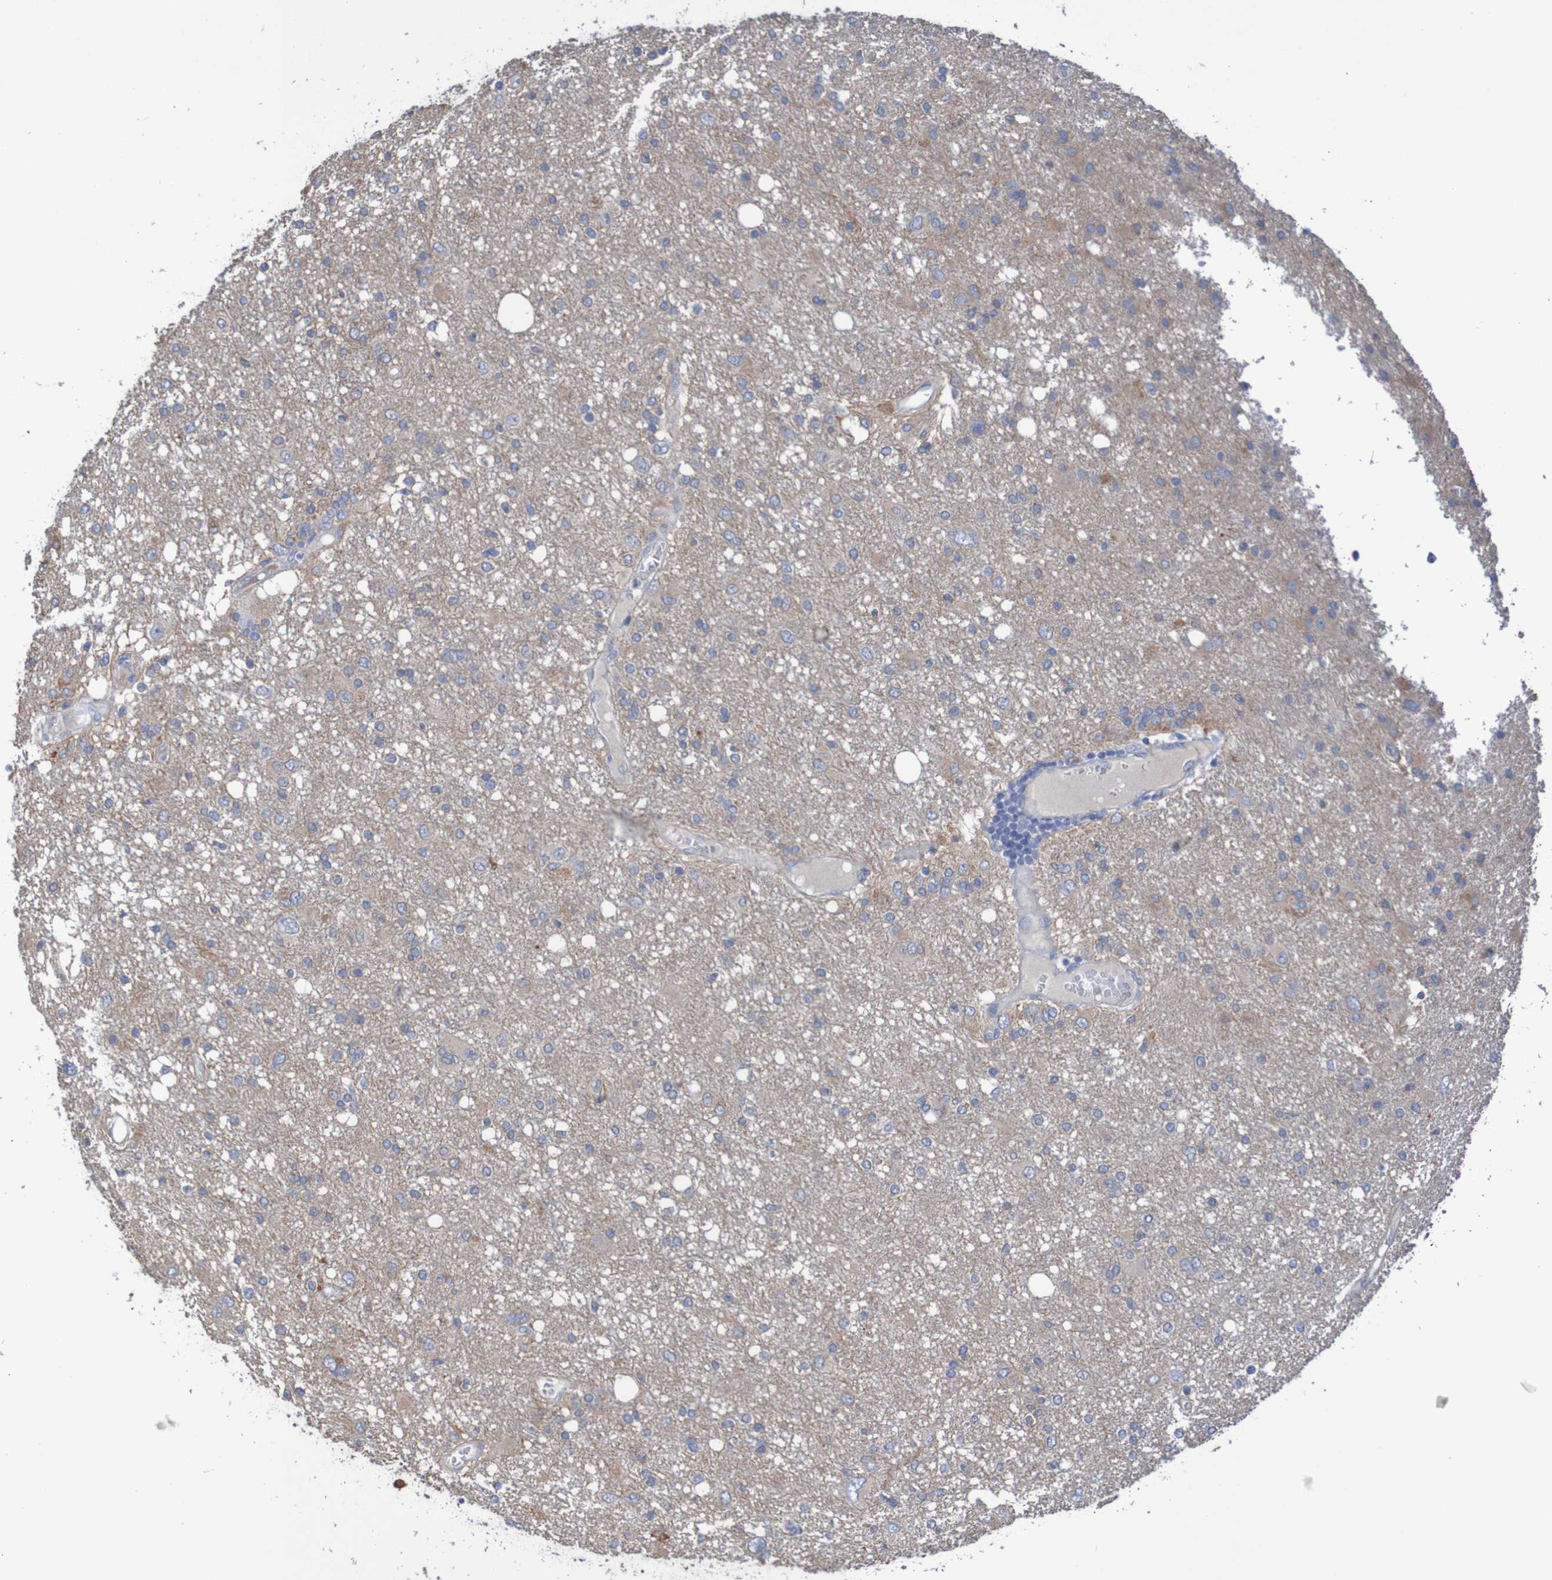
{"staining": {"intensity": "moderate", "quantity": "<25%", "location": "cytoplasmic/membranous"}, "tissue": "glioma", "cell_type": "Tumor cells", "image_type": "cancer", "snomed": [{"axis": "morphology", "description": "Glioma, malignant, High grade"}, {"axis": "topography", "description": "Brain"}], "caption": "This image exhibits IHC staining of human malignant glioma (high-grade), with low moderate cytoplasmic/membranous positivity in approximately <25% of tumor cells.", "gene": "PHYH", "patient": {"sex": "female", "age": 59}}